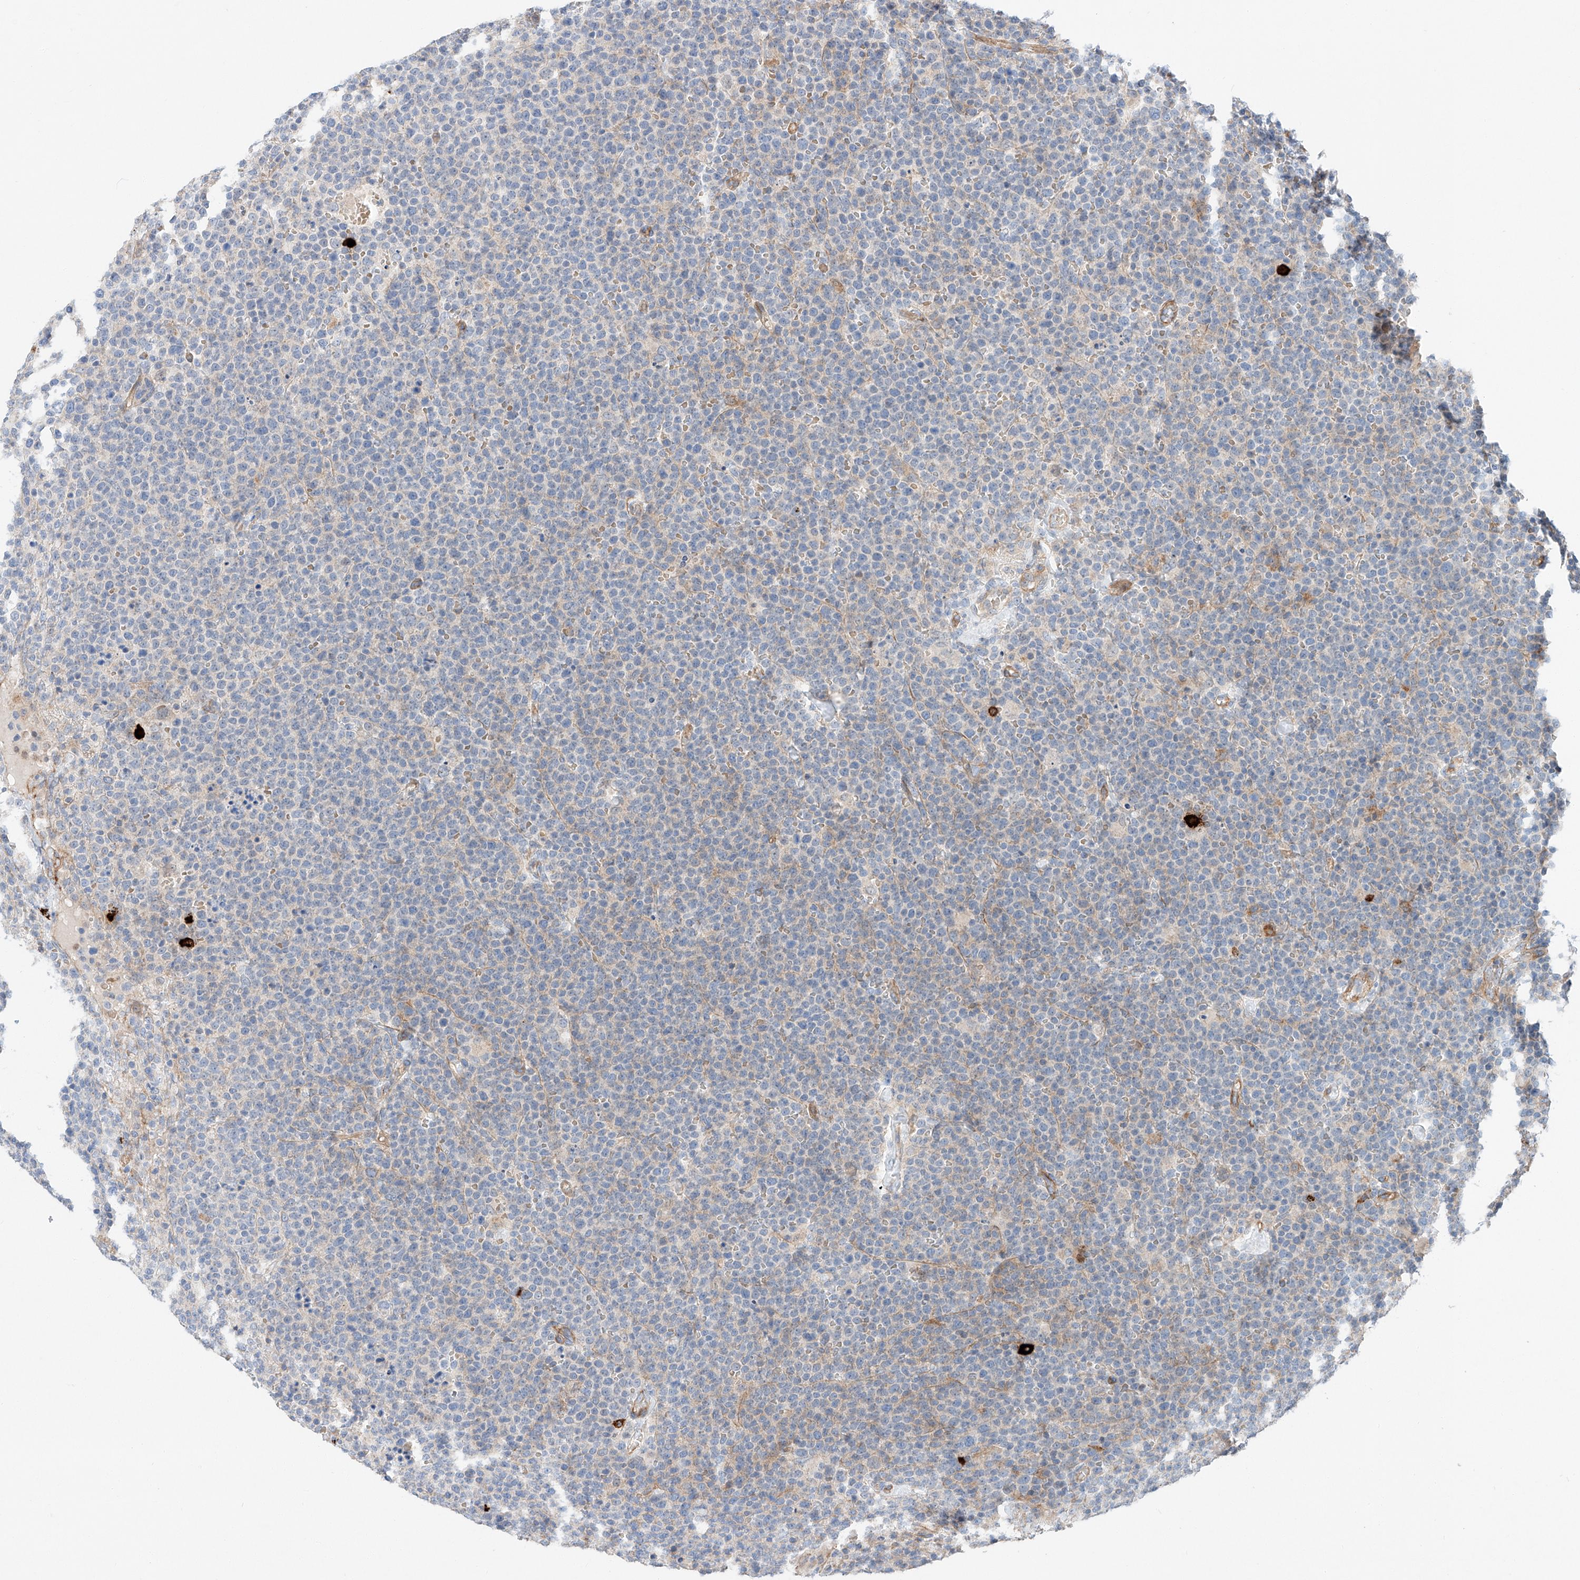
{"staining": {"intensity": "negative", "quantity": "none", "location": "none"}, "tissue": "lymphoma", "cell_type": "Tumor cells", "image_type": "cancer", "snomed": [{"axis": "morphology", "description": "Malignant lymphoma, non-Hodgkin's type, High grade"}, {"axis": "topography", "description": "Lymph node"}], "caption": "Tumor cells show no significant positivity in lymphoma.", "gene": "MINDY4", "patient": {"sex": "male", "age": 61}}